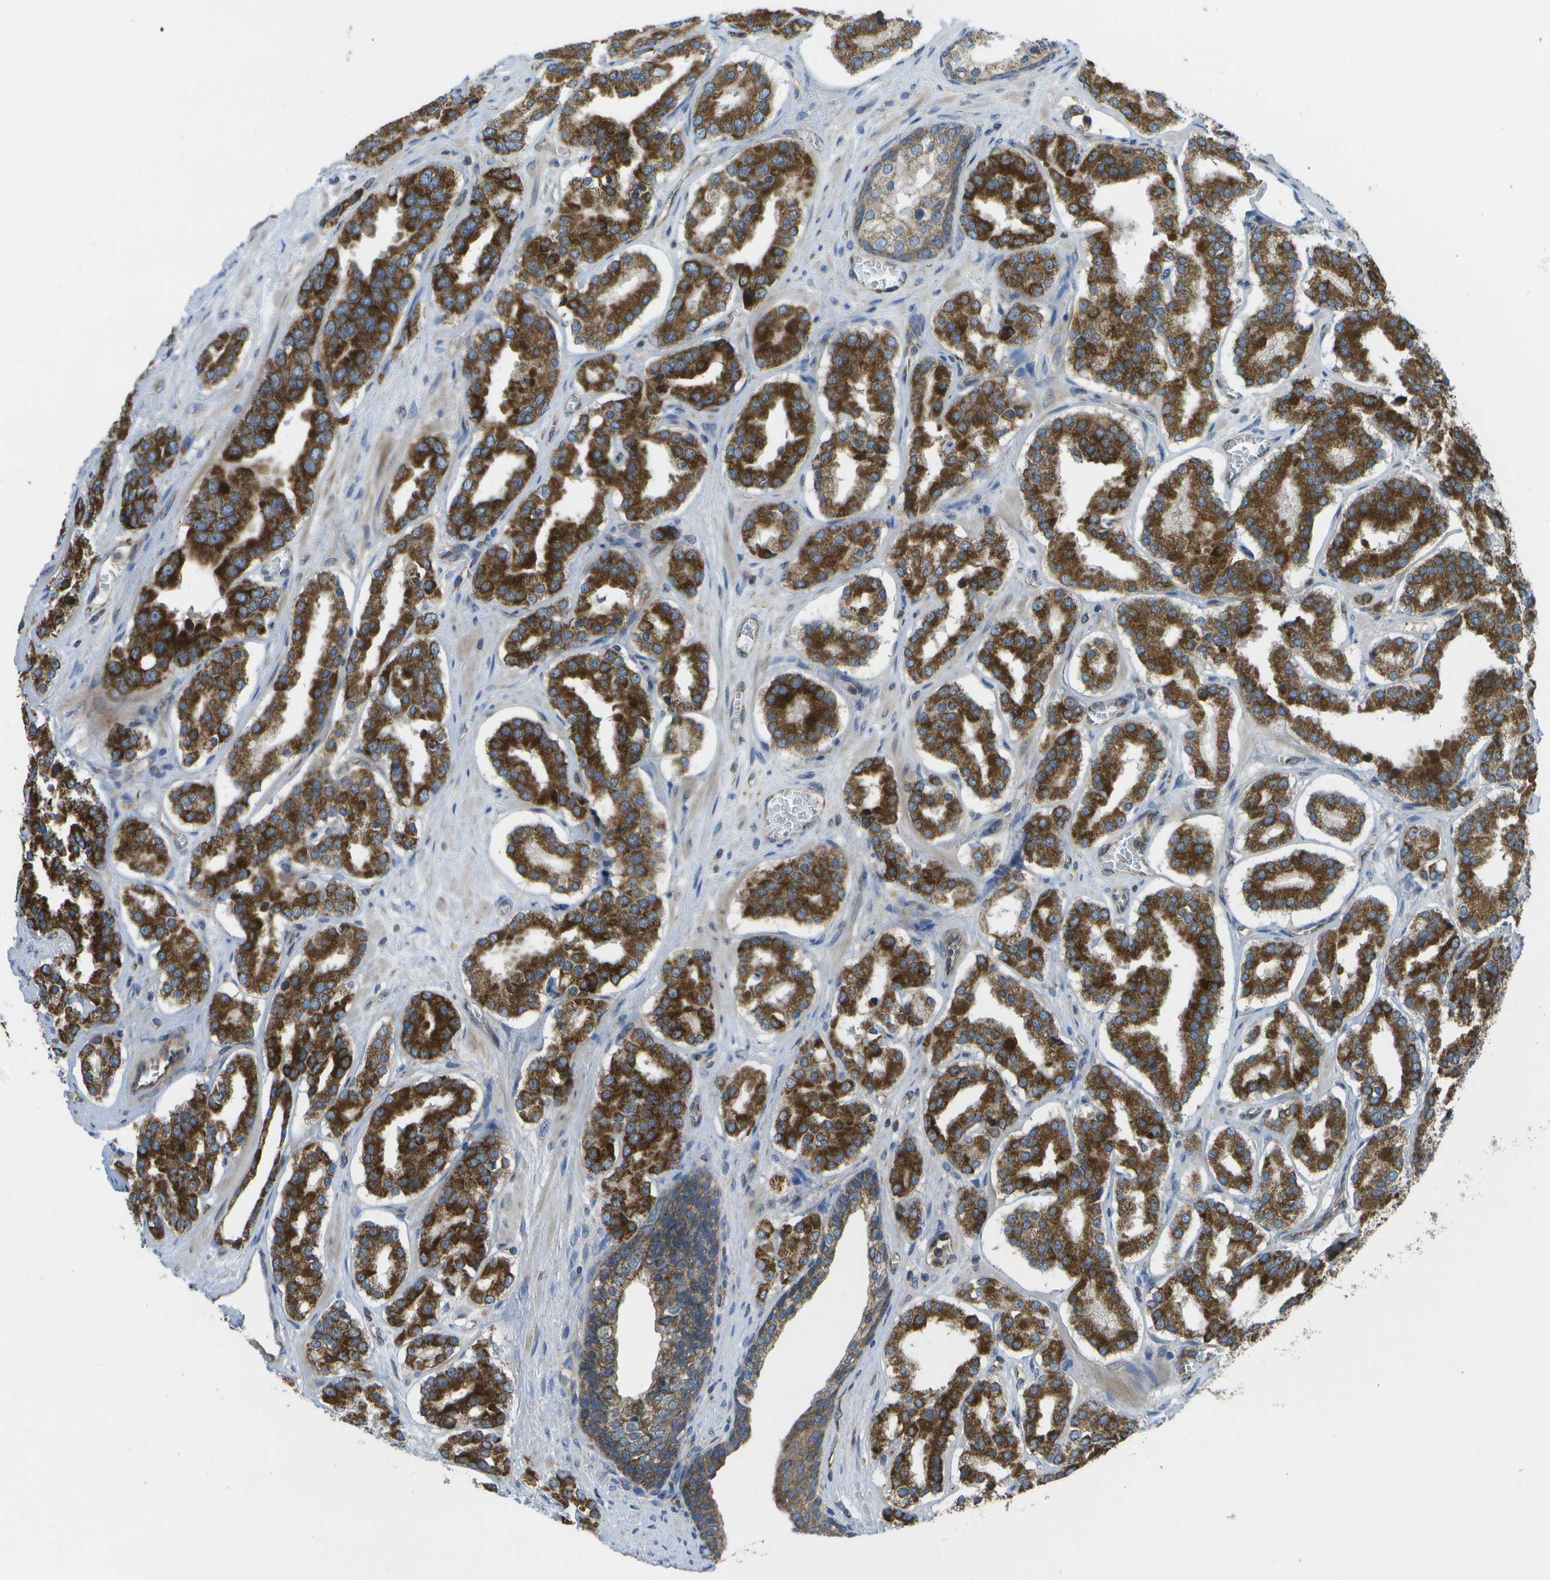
{"staining": {"intensity": "strong", "quantity": ">75%", "location": "cytoplasmic/membranous"}, "tissue": "prostate cancer", "cell_type": "Tumor cells", "image_type": "cancer", "snomed": [{"axis": "morphology", "description": "Adenocarcinoma, High grade"}, {"axis": "topography", "description": "Prostate"}], "caption": "There is high levels of strong cytoplasmic/membranous positivity in tumor cells of adenocarcinoma (high-grade) (prostate), as demonstrated by immunohistochemical staining (brown color).", "gene": "DPM3", "patient": {"sex": "male", "age": 60}}